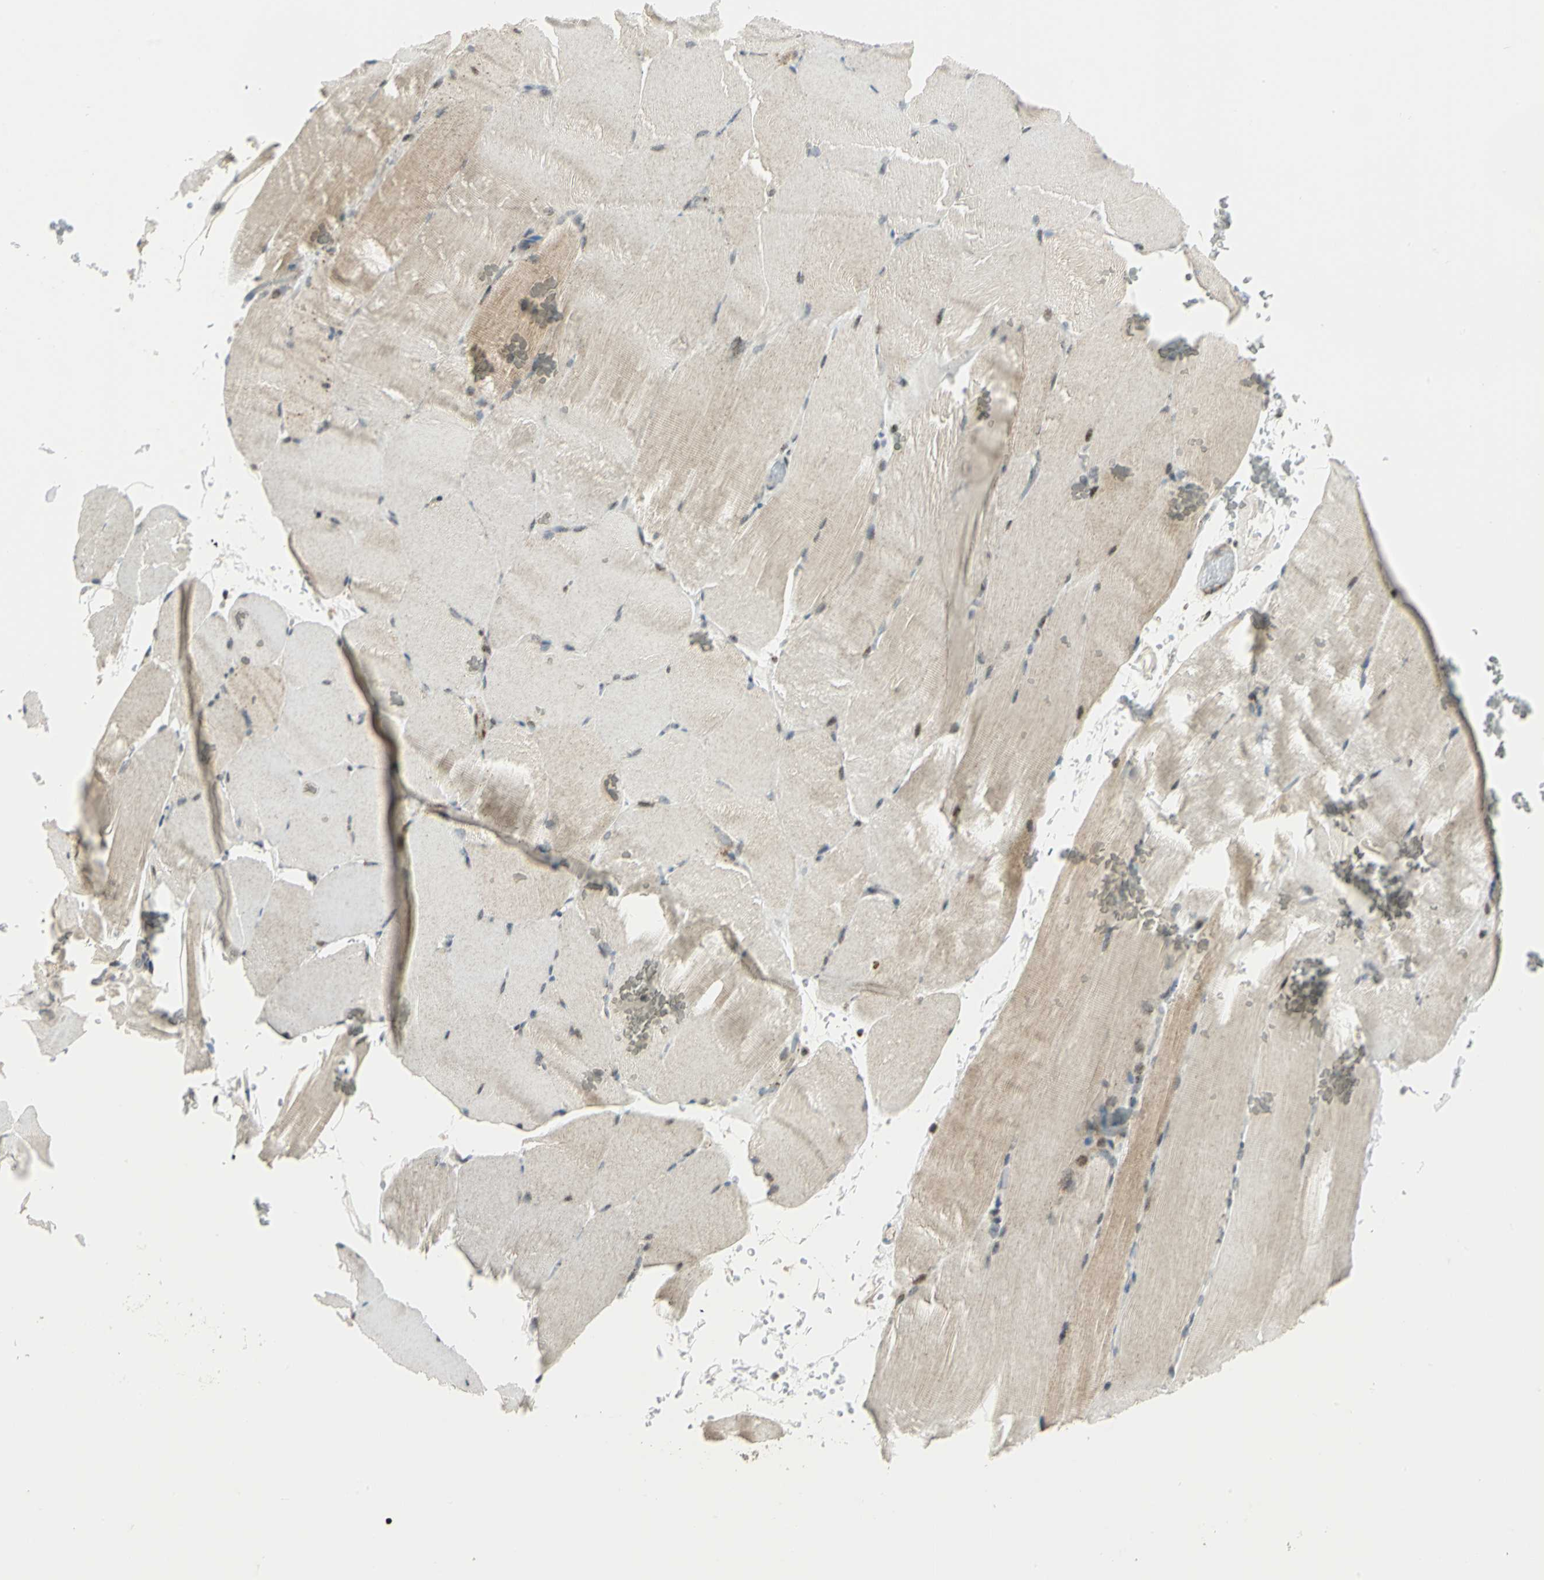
{"staining": {"intensity": "moderate", "quantity": ">75%", "location": "cytoplasmic/membranous,nuclear"}, "tissue": "skeletal muscle", "cell_type": "Myocytes", "image_type": "normal", "snomed": [{"axis": "morphology", "description": "Normal tissue, NOS"}, {"axis": "topography", "description": "Skeletal muscle"}, {"axis": "topography", "description": "Parathyroid gland"}], "caption": "Immunohistochemical staining of unremarkable skeletal muscle shows moderate cytoplasmic/membranous,nuclear protein positivity in about >75% of myocytes.", "gene": "ATP6V1A", "patient": {"sex": "female", "age": 37}}